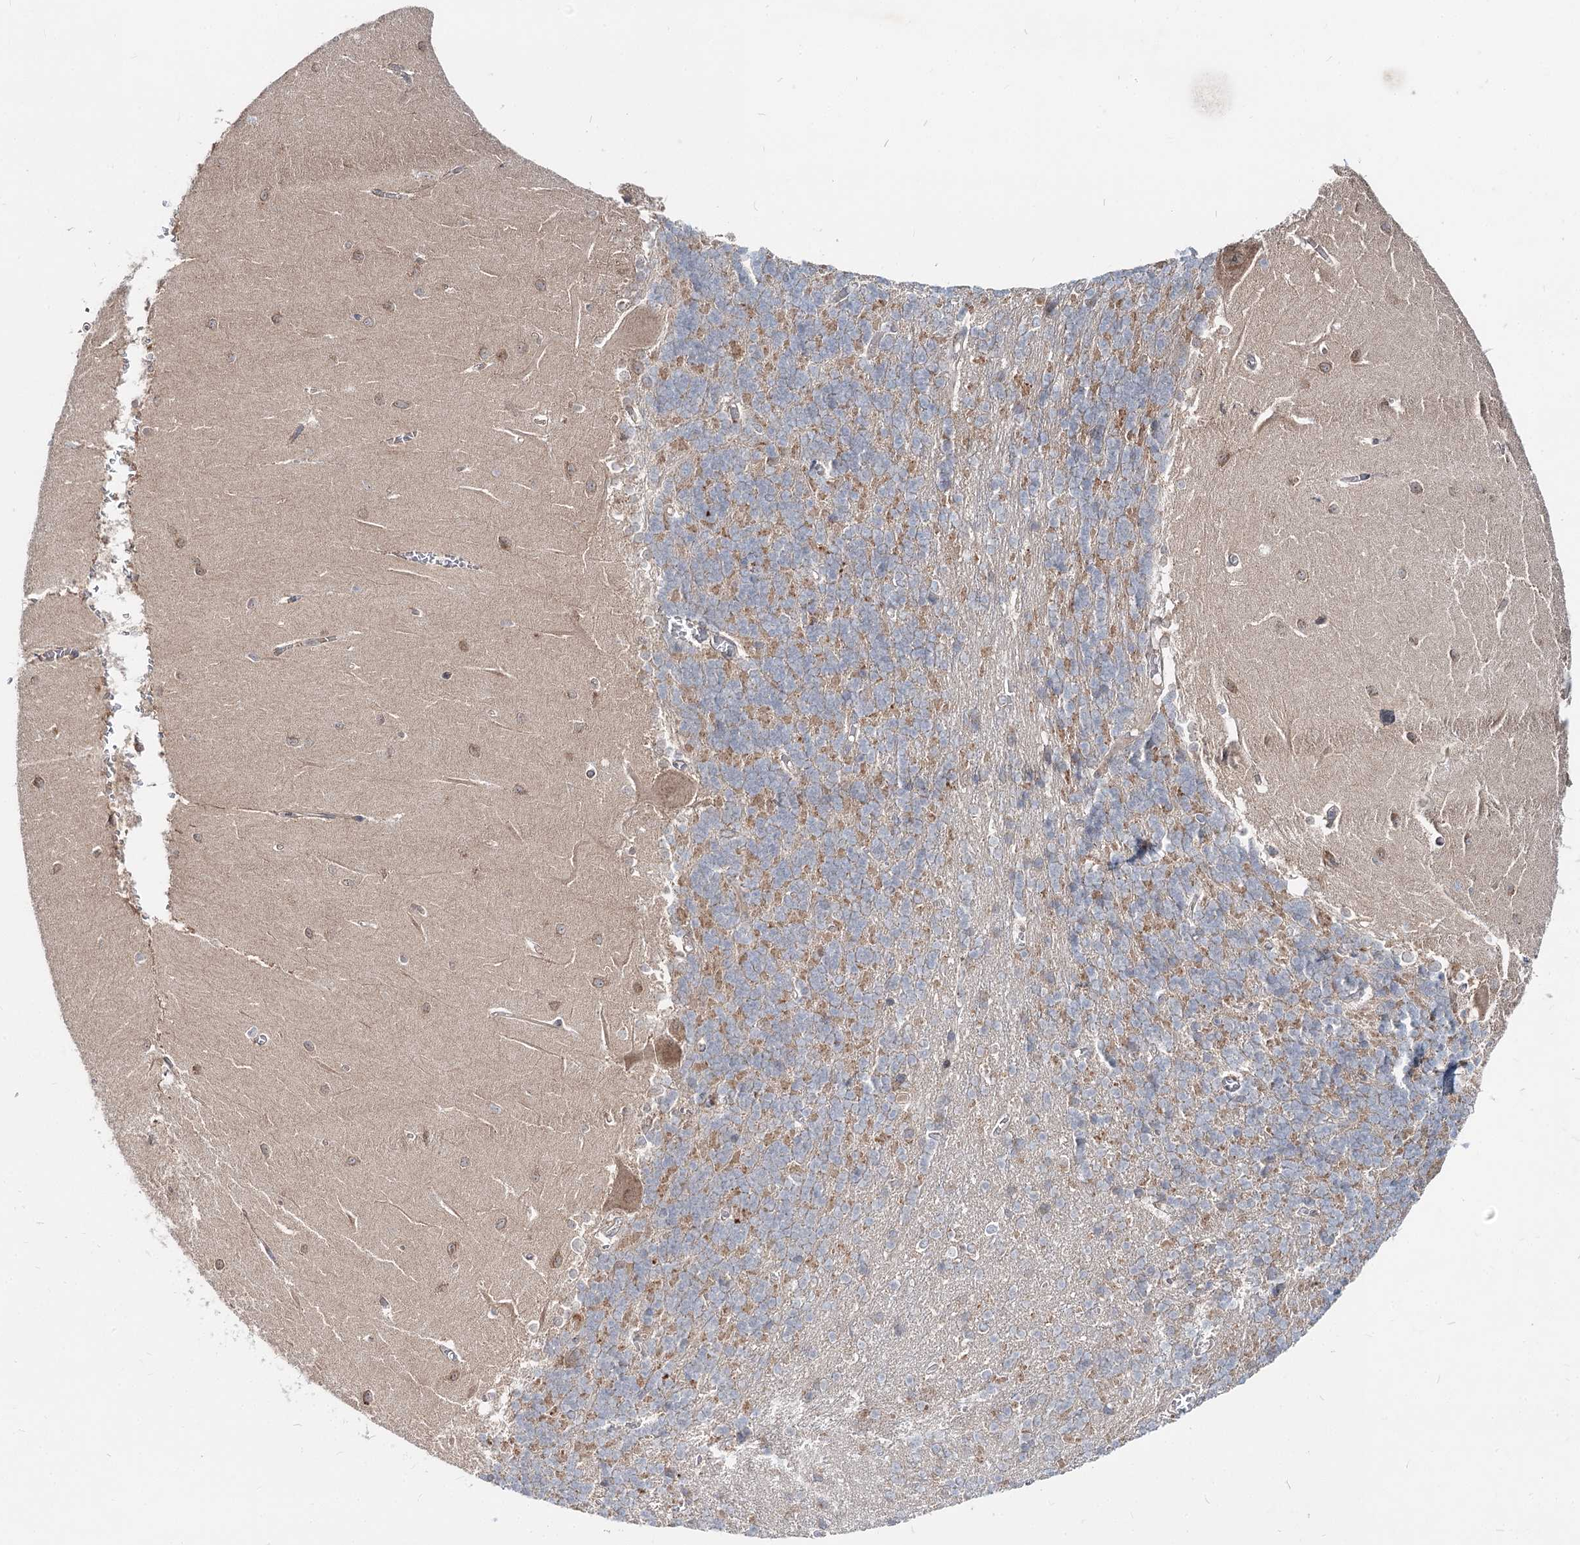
{"staining": {"intensity": "weak", "quantity": "<25%", "location": "cytoplasmic/membranous"}, "tissue": "cerebellum", "cell_type": "Cells in granular layer", "image_type": "normal", "snomed": [{"axis": "morphology", "description": "Normal tissue, NOS"}, {"axis": "topography", "description": "Cerebellum"}], "caption": "This is an IHC histopathology image of benign cerebellum. There is no staining in cells in granular layer.", "gene": "SPART", "patient": {"sex": "male", "age": 37}}